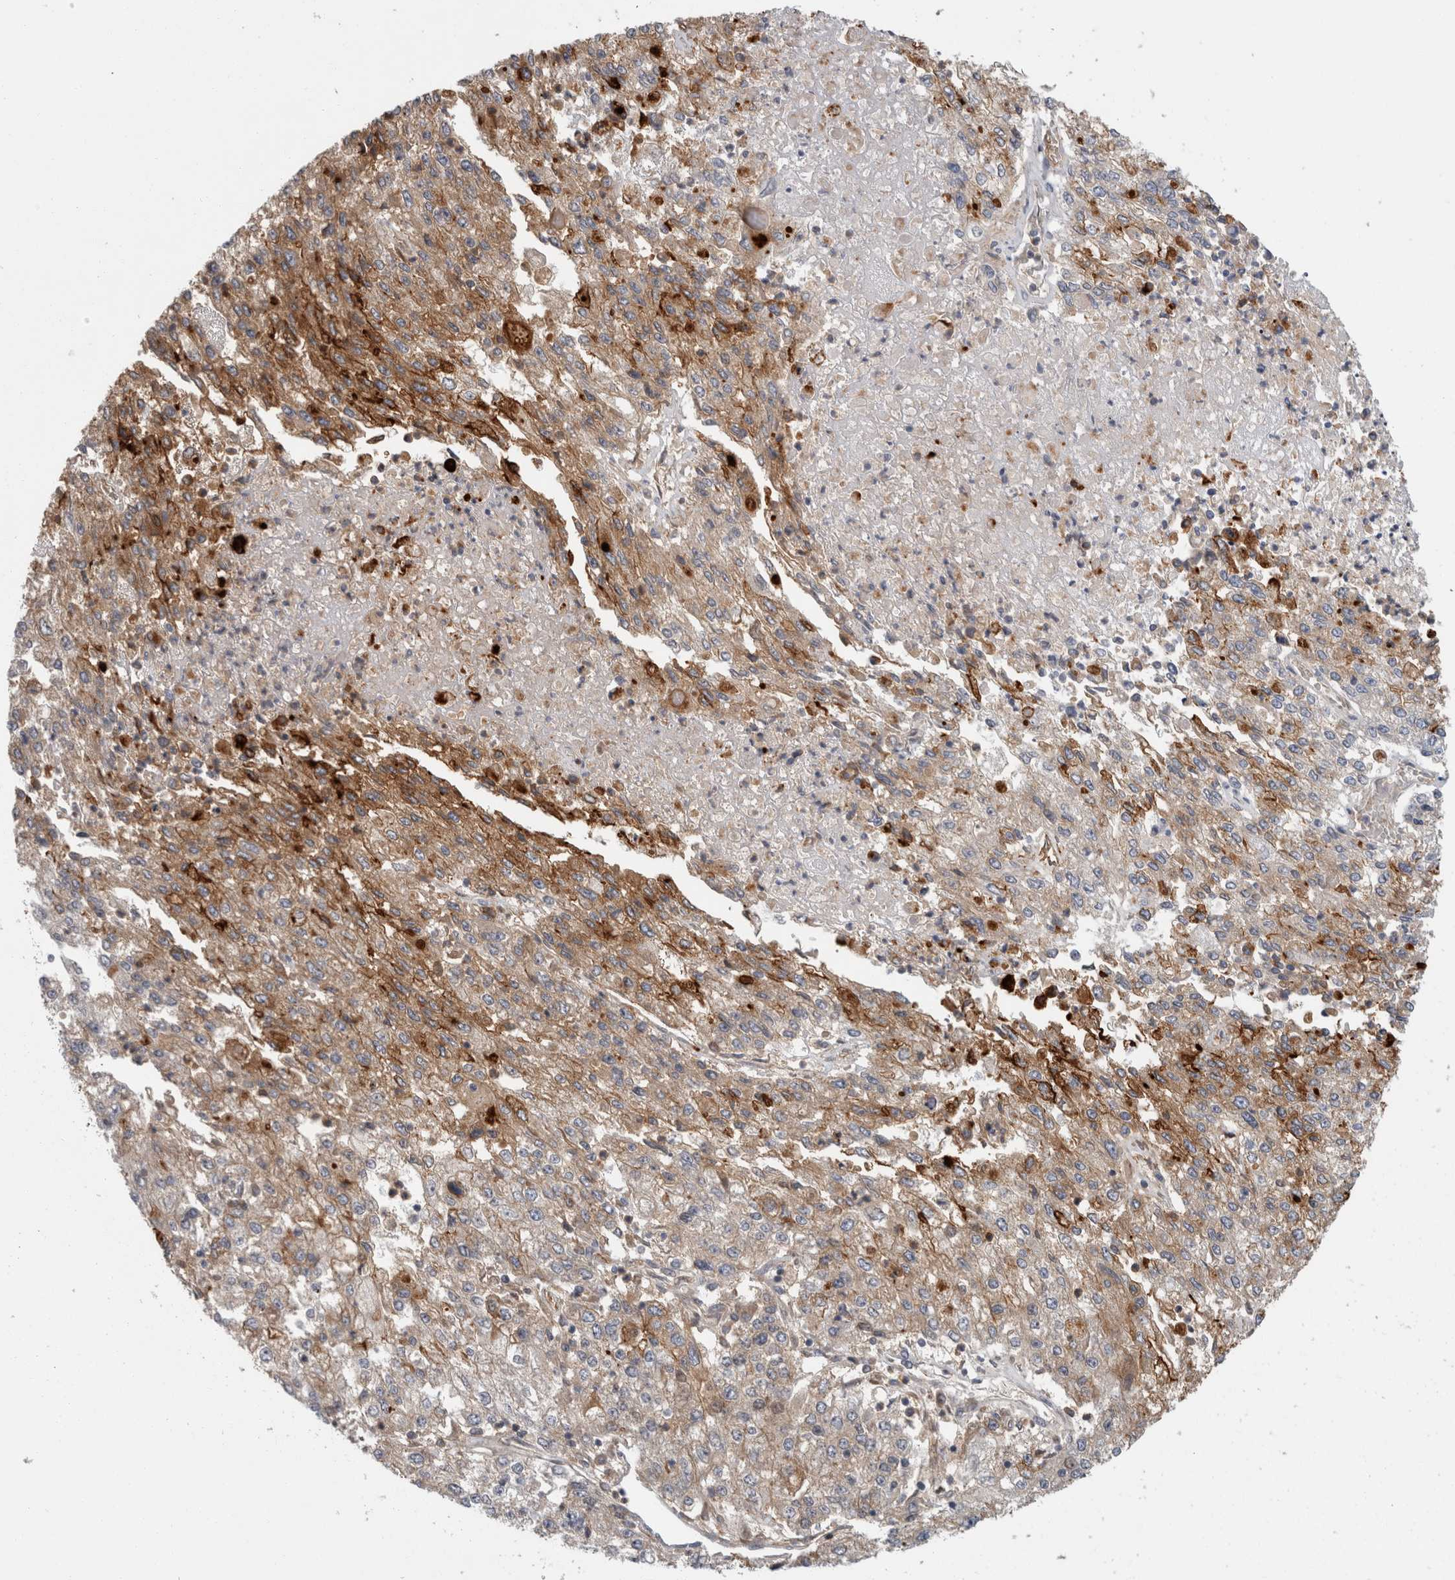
{"staining": {"intensity": "moderate", "quantity": "25%-75%", "location": "cytoplasmic/membranous"}, "tissue": "endometrial cancer", "cell_type": "Tumor cells", "image_type": "cancer", "snomed": [{"axis": "morphology", "description": "Adenocarcinoma, NOS"}, {"axis": "topography", "description": "Endometrium"}], "caption": "This is a histology image of IHC staining of endometrial cancer (adenocarcinoma), which shows moderate staining in the cytoplasmic/membranous of tumor cells.", "gene": "CD55", "patient": {"sex": "female", "age": 49}}